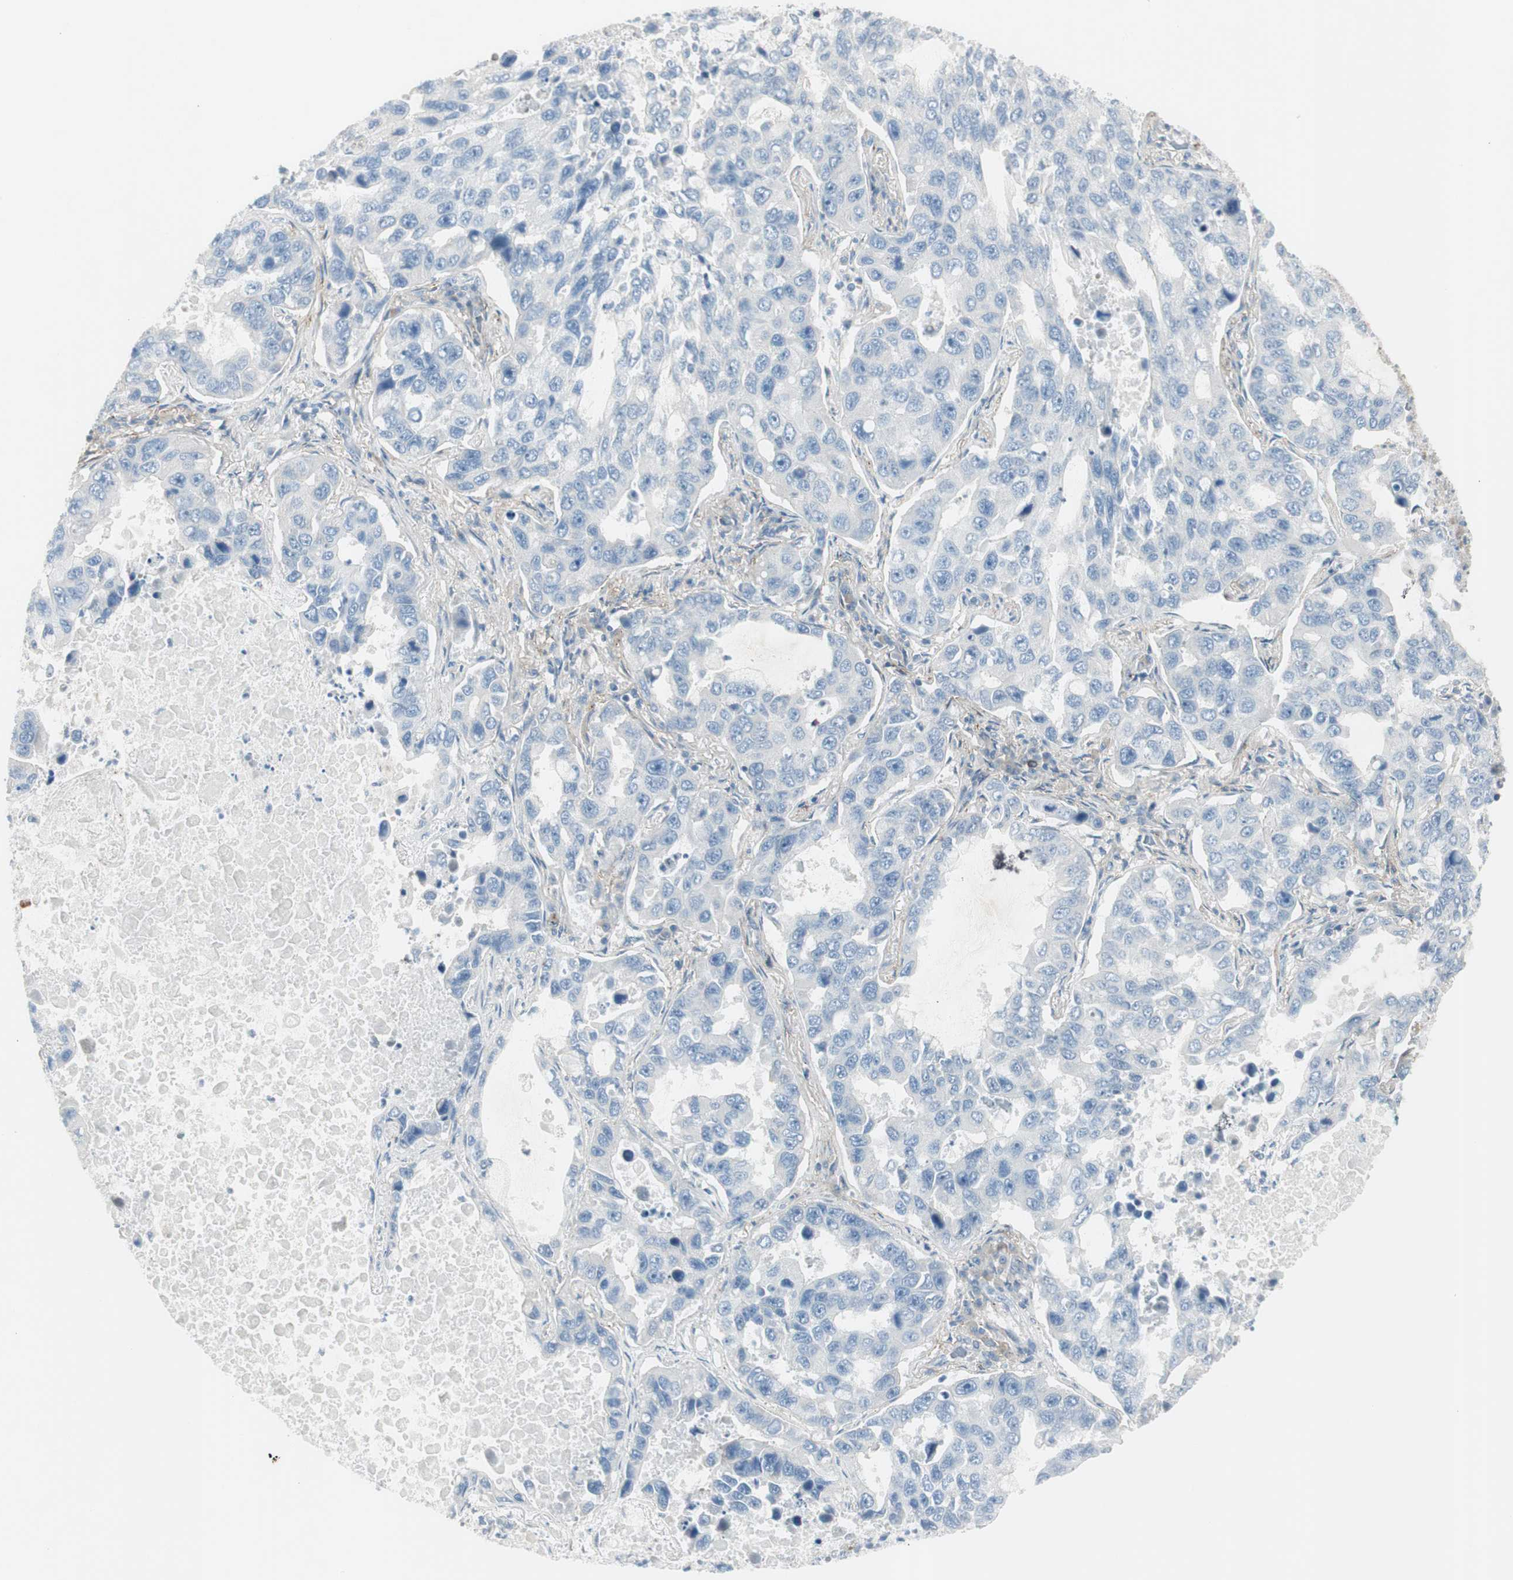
{"staining": {"intensity": "negative", "quantity": "none", "location": "none"}, "tissue": "lung cancer", "cell_type": "Tumor cells", "image_type": "cancer", "snomed": [{"axis": "morphology", "description": "Adenocarcinoma, NOS"}, {"axis": "topography", "description": "Lung"}], "caption": "Immunohistochemistry (IHC) histopathology image of neoplastic tissue: human lung cancer stained with DAB (3,3'-diaminobenzidine) exhibits no significant protein expression in tumor cells.", "gene": "CACNA2D1", "patient": {"sex": "male", "age": 64}}